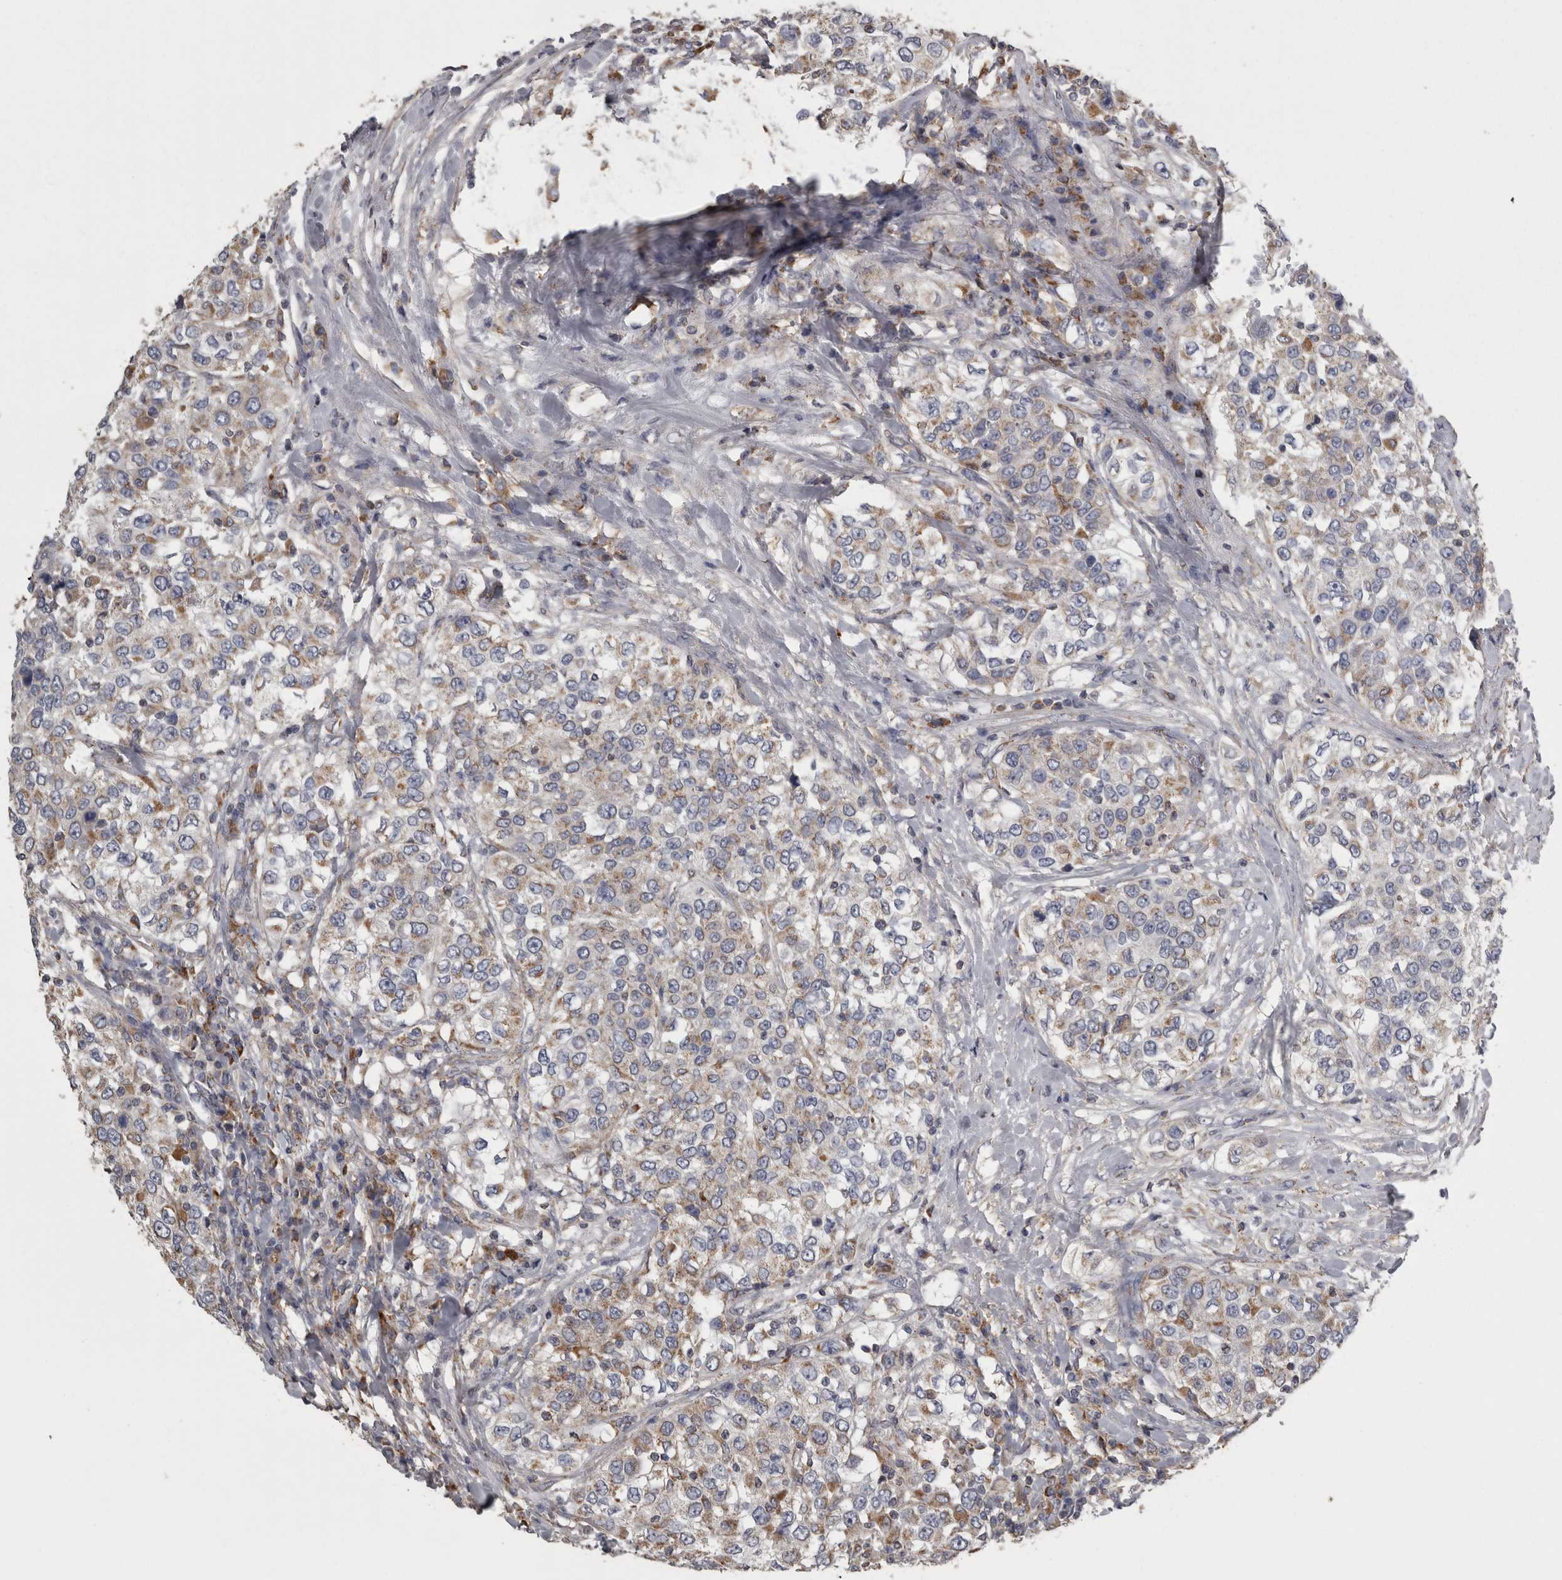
{"staining": {"intensity": "moderate", "quantity": "25%-75%", "location": "cytoplasmic/membranous"}, "tissue": "urothelial cancer", "cell_type": "Tumor cells", "image_type": "cancer", "snomed": [{"axis": "morphology", "description": "Urothelial carcinoma, High grade"}, {"axis": "topography", "description": "Urinary bladder"}], "caption": "Immunohistochemical staining of high-grade urothelial carcinoma demonstrates moderate cytoplasmic/membranous protein staining in about 25%-75% of tumor cells. Immunohistochemistry stains the protein in brown and the nuclei are stained blue.", "gene": "FRK", "patient": {"sex": "female", "age": 80}}